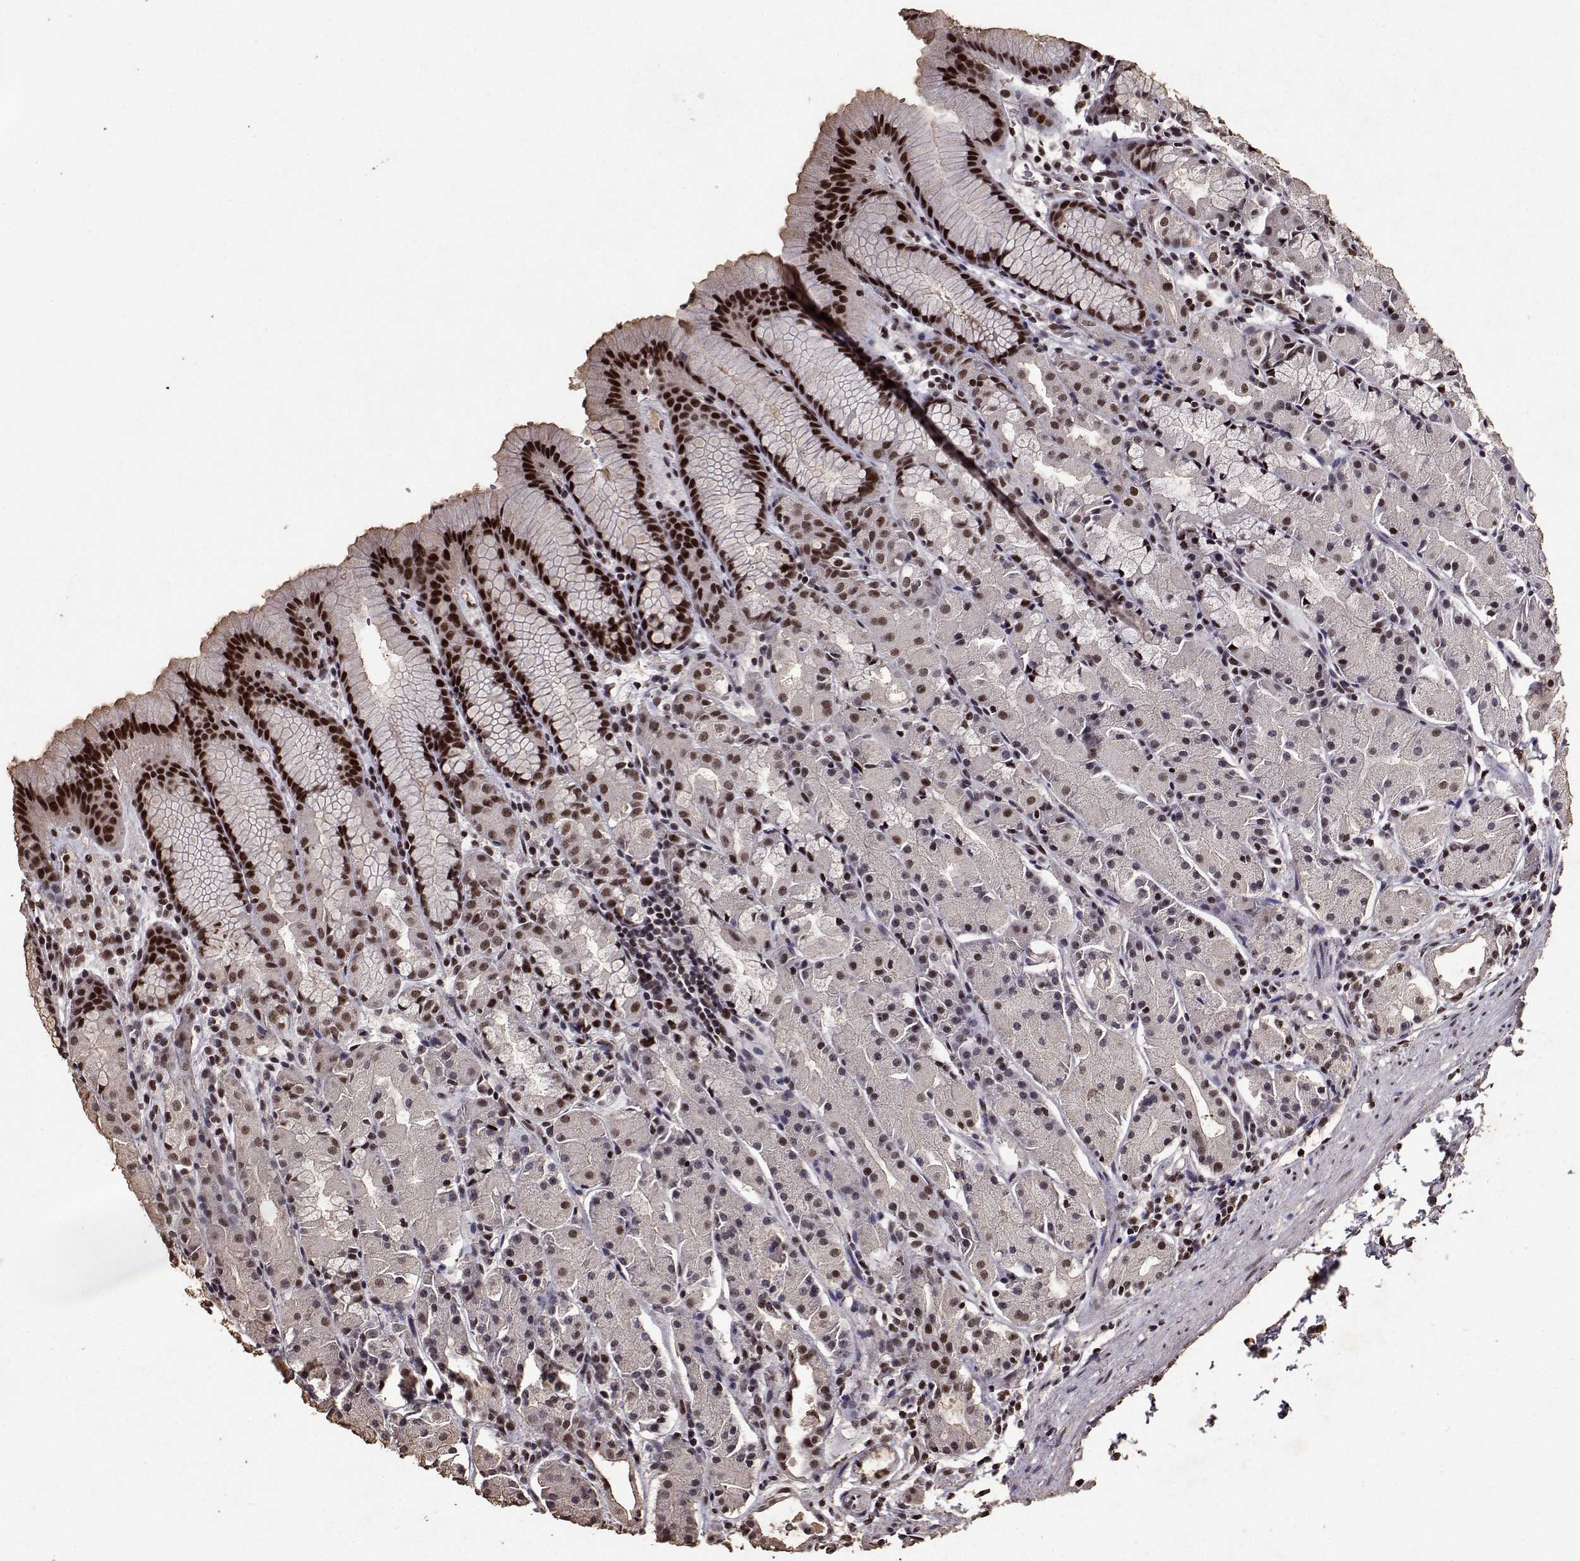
{"staining": {"intensity": "strong", "quantity": ">75%", "location": "nuclear"}, "tissue": "stomach", "cell_type": "Glandular cells", "image_type": "normal", "snomed": [{"axis": "morphology", "description": "Normal tissue, NOS"}, {"axis": "topography", "description": "Stomach, upper"}], "caption": "Immunohistochemistry photomicrograph of benign stomach: human stomach stained using immunohistochemistry (IHC) reveals high levels of strong protein expression localized specifically in the nuclear of glandular cells, appearing as a nuclear brown color.", "gene": "TOE1", "patient": {"sex": "male", "age": 47}}